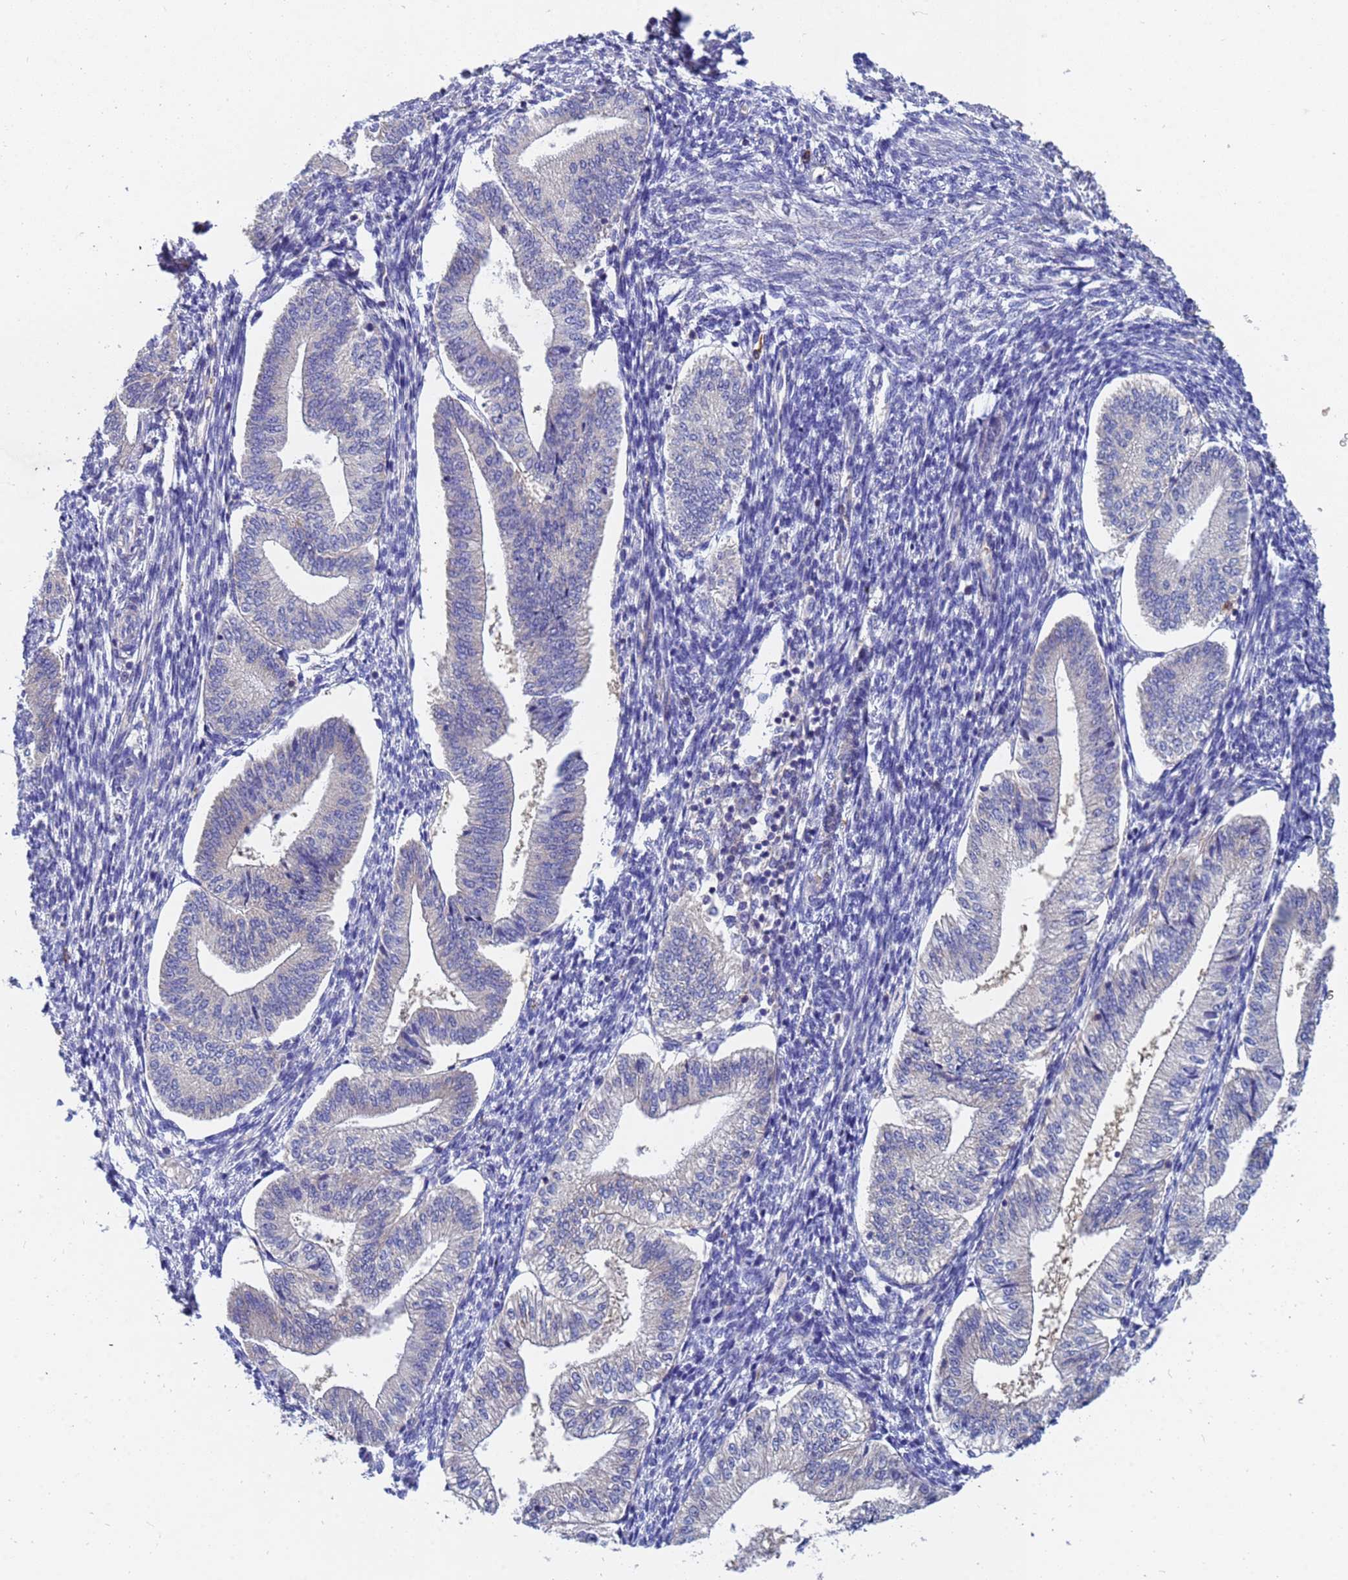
{"staining": {"intensity": "negative", "quantity": "none", "location": "none"}, "tissue": "endometrium", "cell_type": "Cells in endometrial stroma", "image_type": "normal", "snomed": [{"axis": "morphology", "description": "Normal tissue, NOS"}, {"axis": "topography", "description": "Endometrium"}], "caption": "Immunohistochemistry (IHC) of normal endometrium displays no staining in cells in endometrial stroma.", "gene": "TTLL11", "patient": {"sex": "female", "age": 34}}